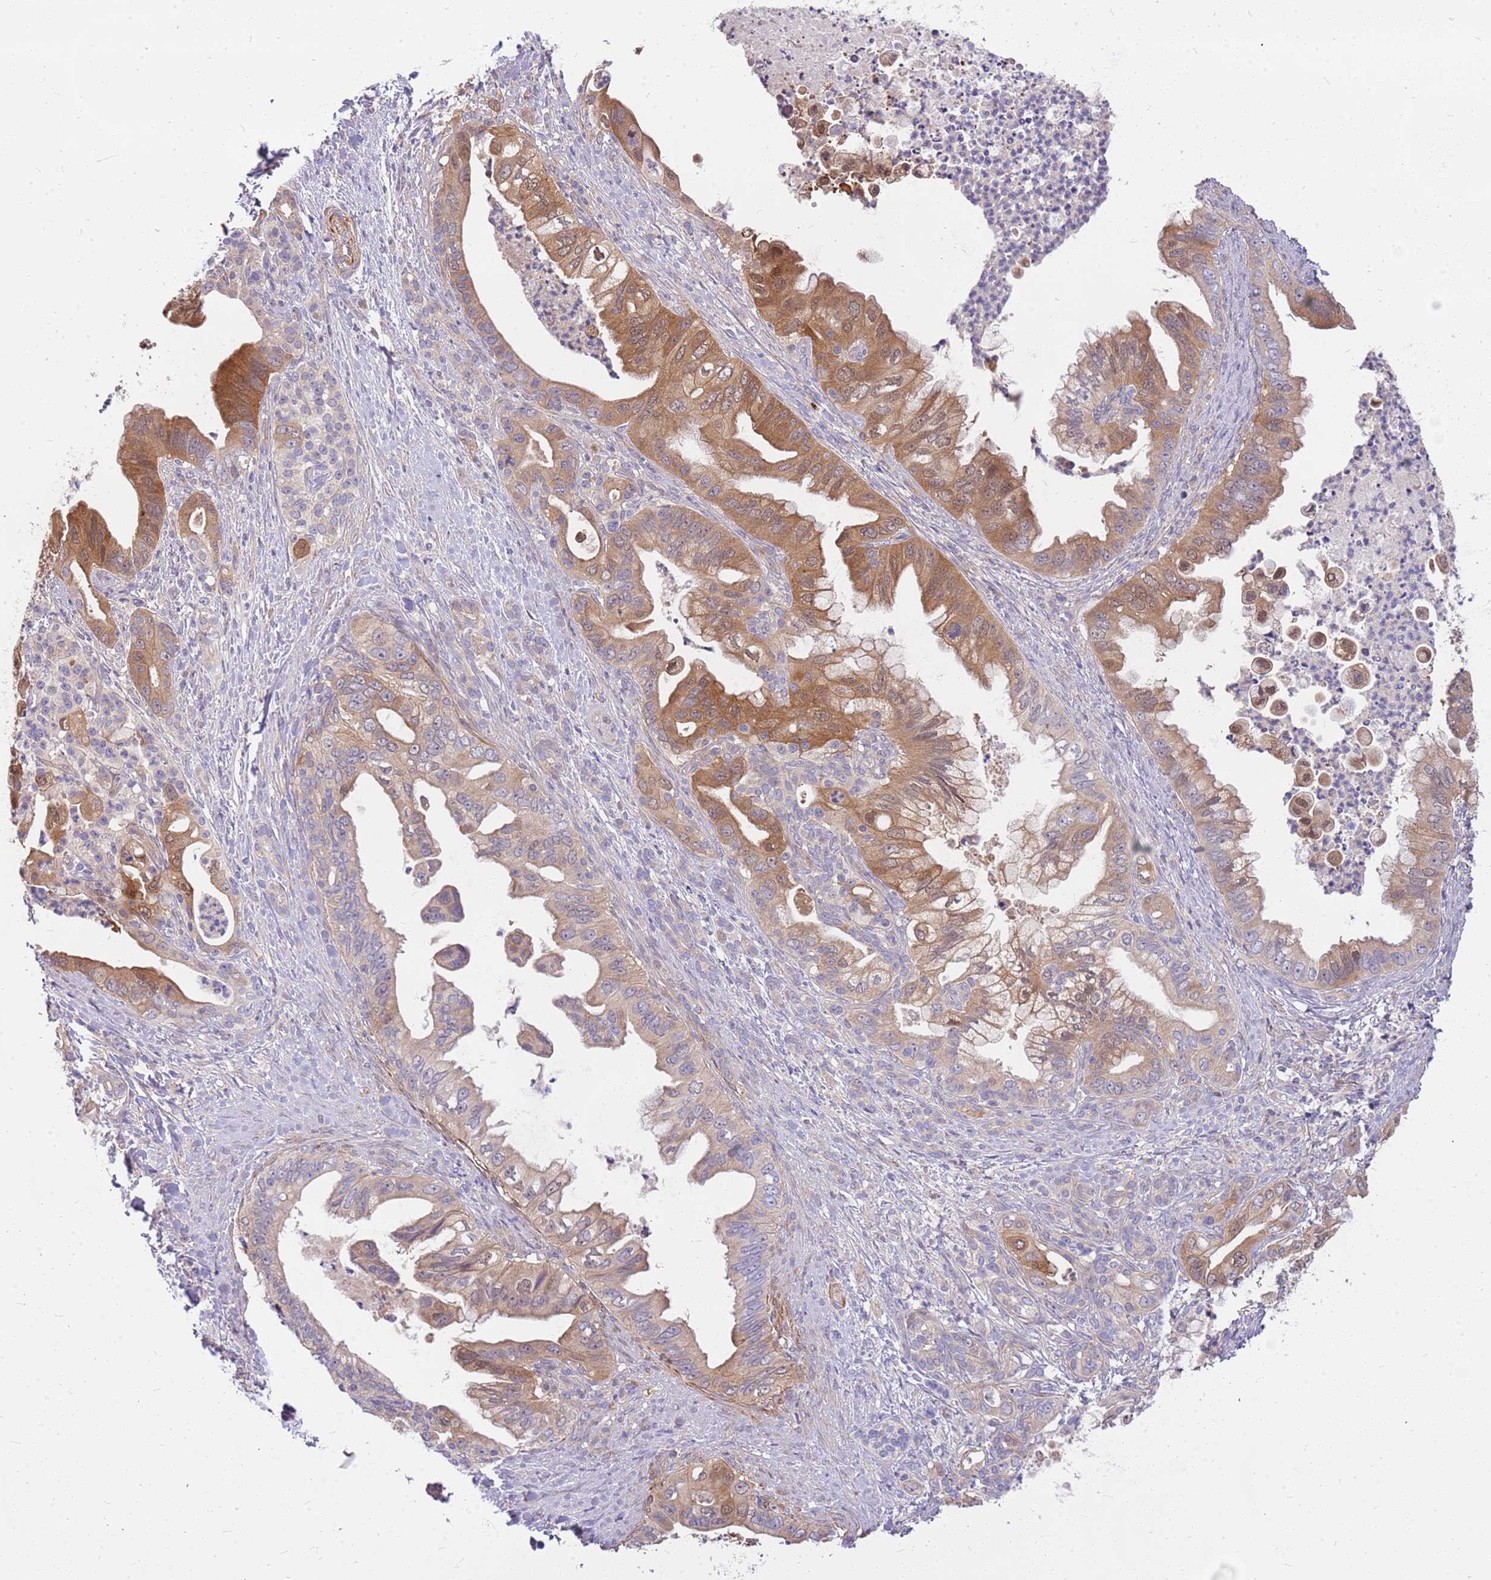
{"staining": {"intensity": "moderate", "quantity": ">75%", "location": "cytoplasmic/membranous"}, "tissue": "pancreatic cancer", "cell_type": "Tumor cells", "image_type": "cancer", "snomed": [{"axis": "morphology", "description": "Adenocarcinoma, NOS"}, {"axis": "topography", "description": "Pancreas"}], "caption": "Immunohistochemistry photomicrograph of pancreatic cancer stained for a protein (brown), which displays medium levels of moderate cytoplasmic/membranous positivity in about >75% of tumor cells.", "gene": "MVD", "patient": {"sex": "male", "age": 58}}